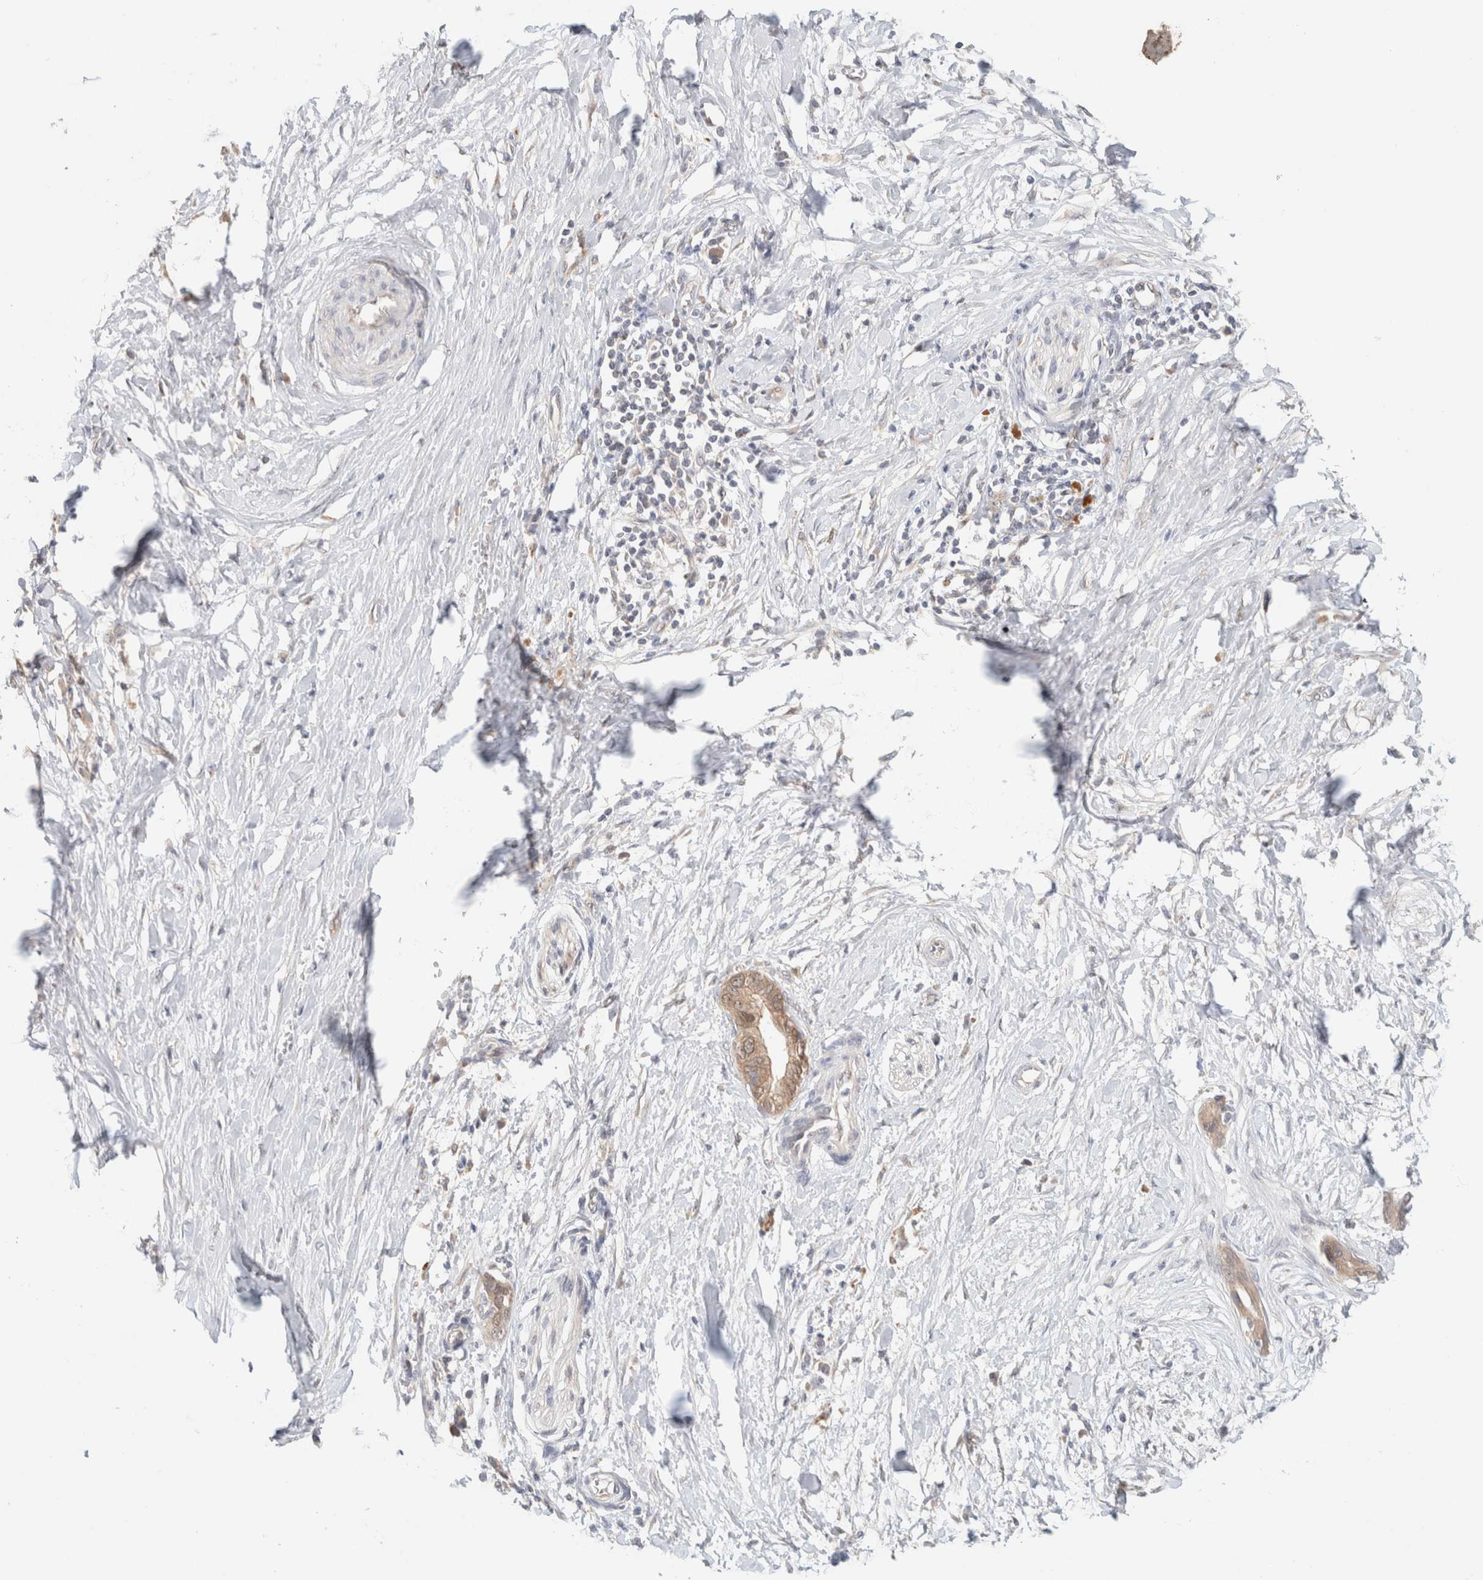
{"staining": {"intensity": "weak", "quantity": ">75%", "location": "cytoplasmic/membranous"}, "tissue": "pancreatic cancer", "cell_type": "Tumor cells", "image_type": "cancer", "snomed": [{"axis": "morphology", "description": "Normal tissue, NOS"}, {"axis": "morphology", "description": "Adenocarcinoma, NOS"}, {"axis": "topography", "description": "Pancreas"}, {"axis": "topography", "description": "Peripheral nerve tissue"}], "caption": "Brown immunohistochemical staining in pancreatic adenocarcinoma demonstrates weak cytoplasmic/membranous expression in approximately >75% of tumor cells.", "gene": "CA13", "patient": {"sex": "male", "age": 59}}